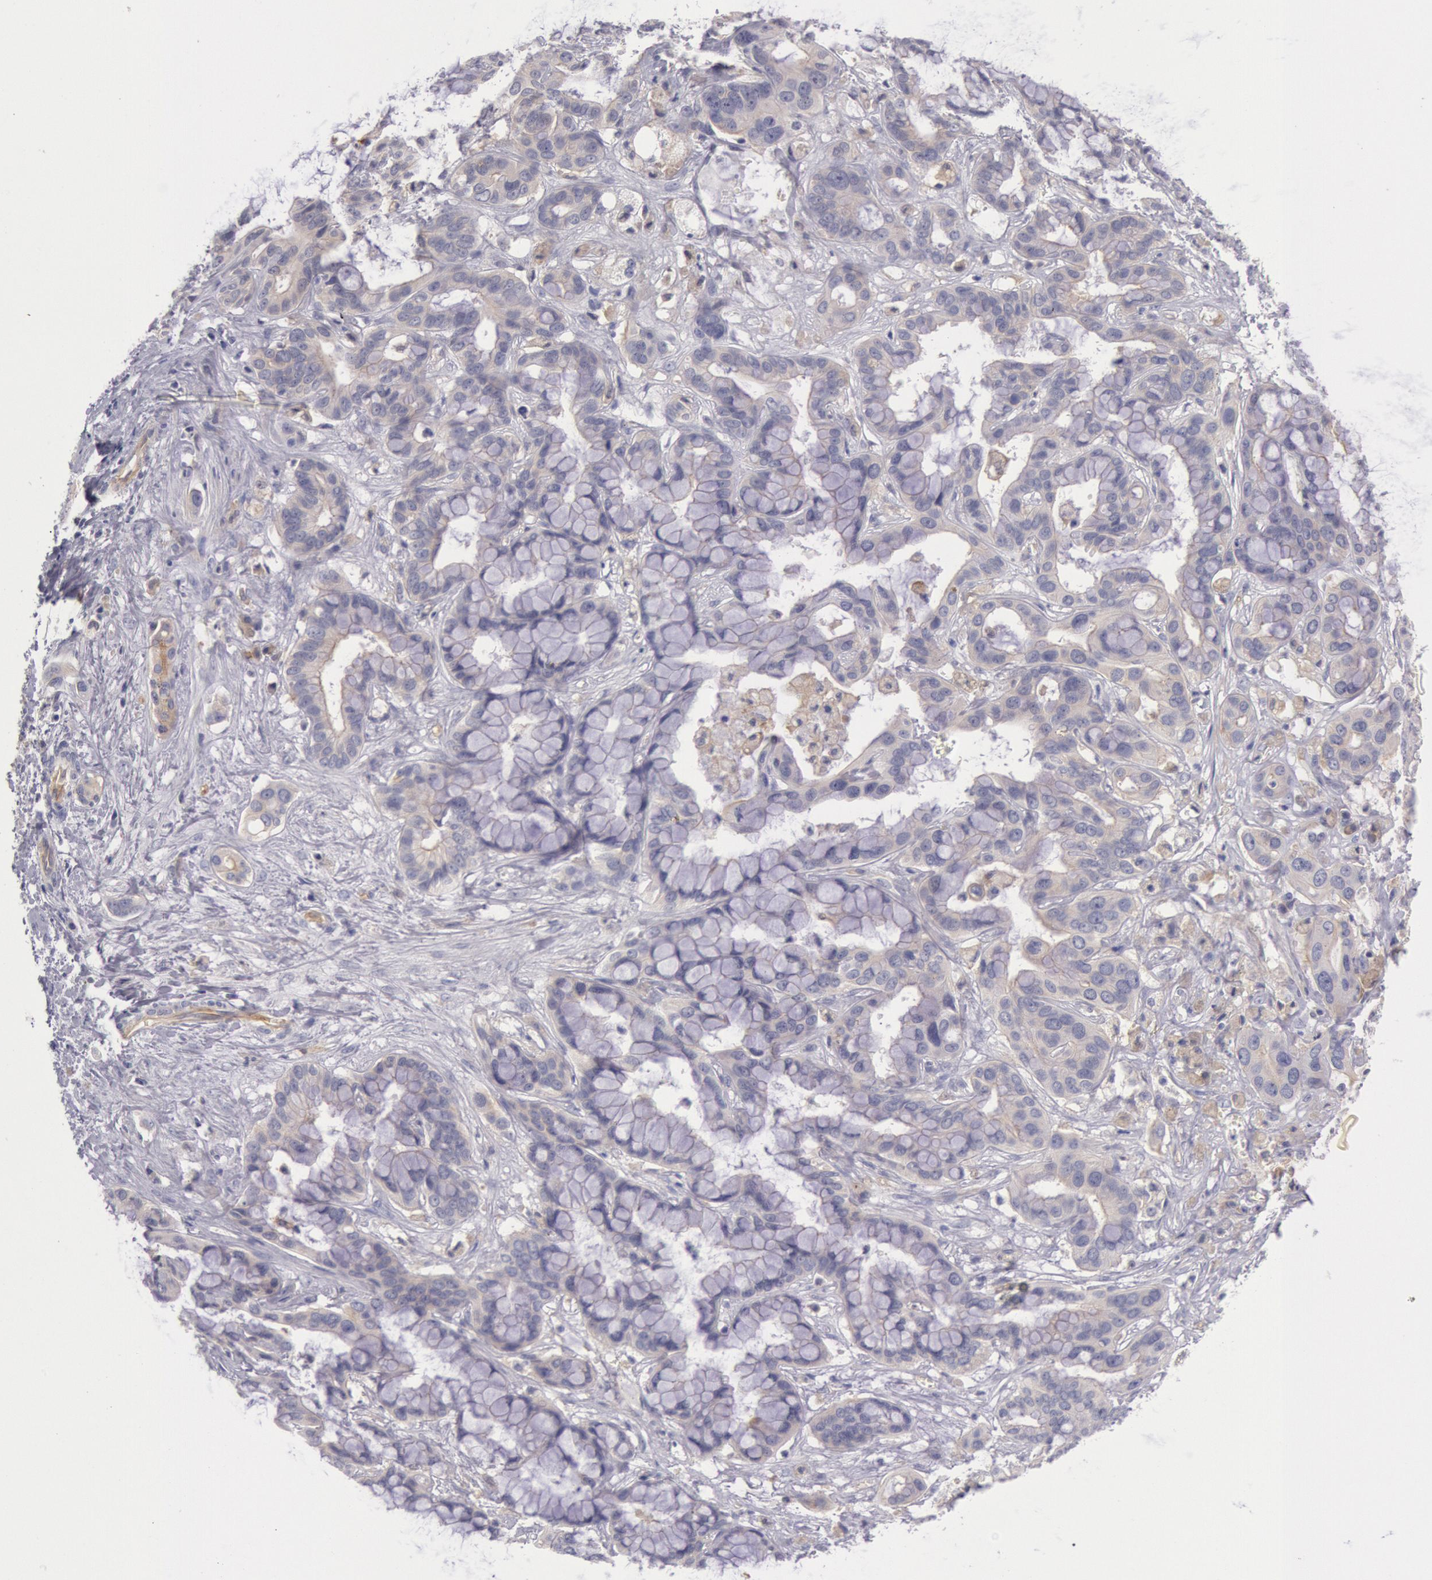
{"staining": {"intensity": "weak", "quantity": ">75%", "location": "cytoplasmic/membranous"}, "tissue": "liver cancer", "cell_type": "Tumor cells", "image_type": "cancer", "snomed": [{"axis": "morphology", "description": "Cholangiocarcinoma"}, {"axis": "topography", "description": "Liver"}], "caption": "Immunohistochemistry (IHC) staining of cholangiocarcinoma (liver), which shows low levels of weak cytoplasmic/membranous staining in about >75% of tumor cells indicating weak cytoplasmic/membranous protein positivity. The staining was performed using DAB (3,3'-diaminobenzidine) (brown) for protein detection and nuclei were counterstained in hematoxylin (blue).", "gene": "MYO5A", "patient": {"sex": "female", "age": 65}}